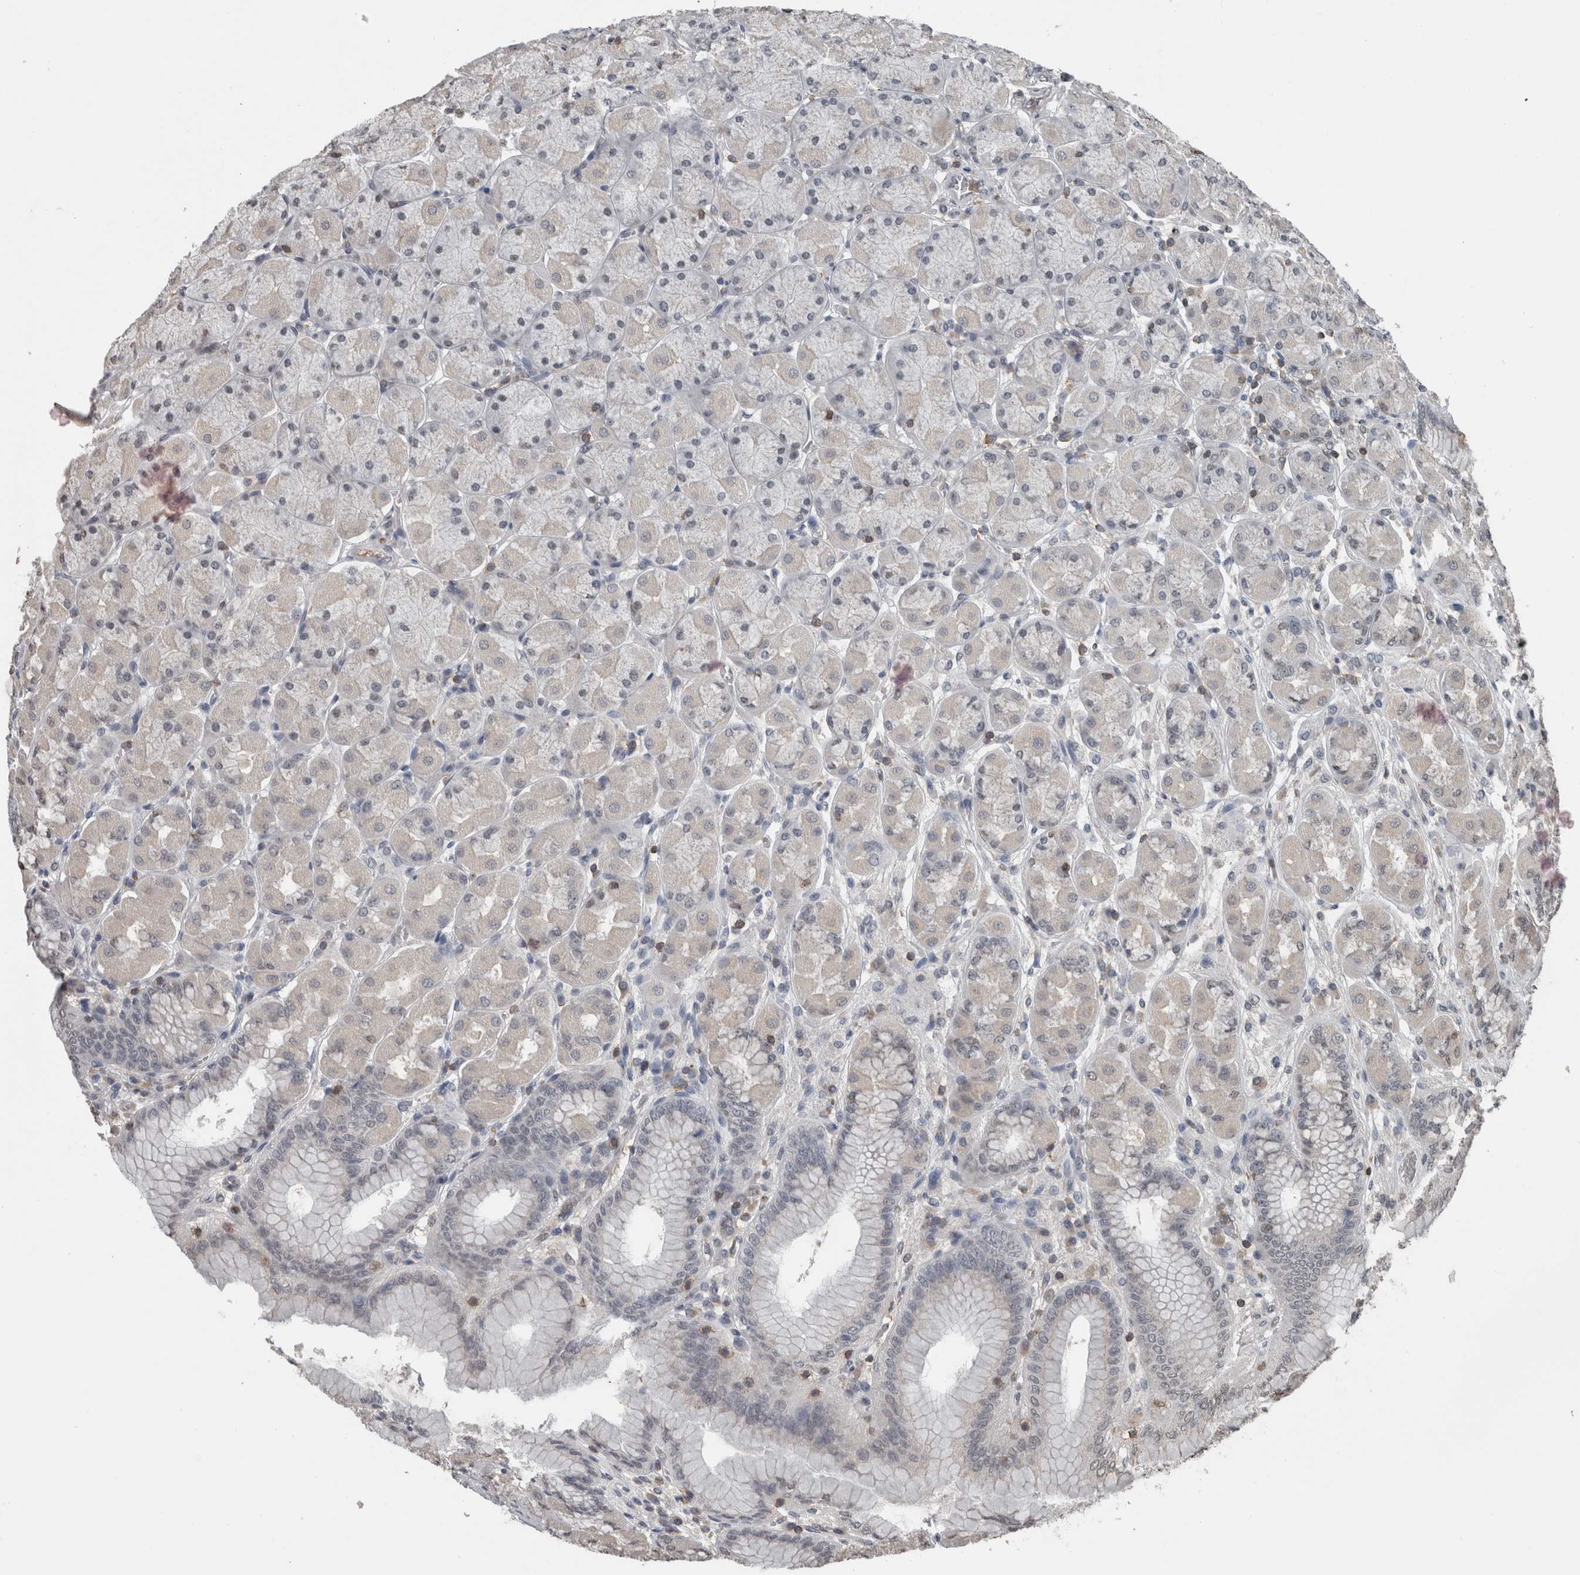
{"staining": {"intensity": "negative", "quantity": "none", "location": "none"}, "tissue": "stomach", "cell_type": "Glandular cells", "image_type": "normal", "snomed": [{"axis": "morphology", "description": "Normal tissue, NOS"}, {"axis": "topography", "description": "Stomach, upper"}], "caption": "Immunohistochemical staining of benign human stomach shows no significant expression in glandular cells. (DAB (3,3'-diaminobenzidine) immunohistochemistry visualized using brightfield microscopy, high magnification).", "gene": "MAFF", "patient": {"sex": "female", "age": 56}}